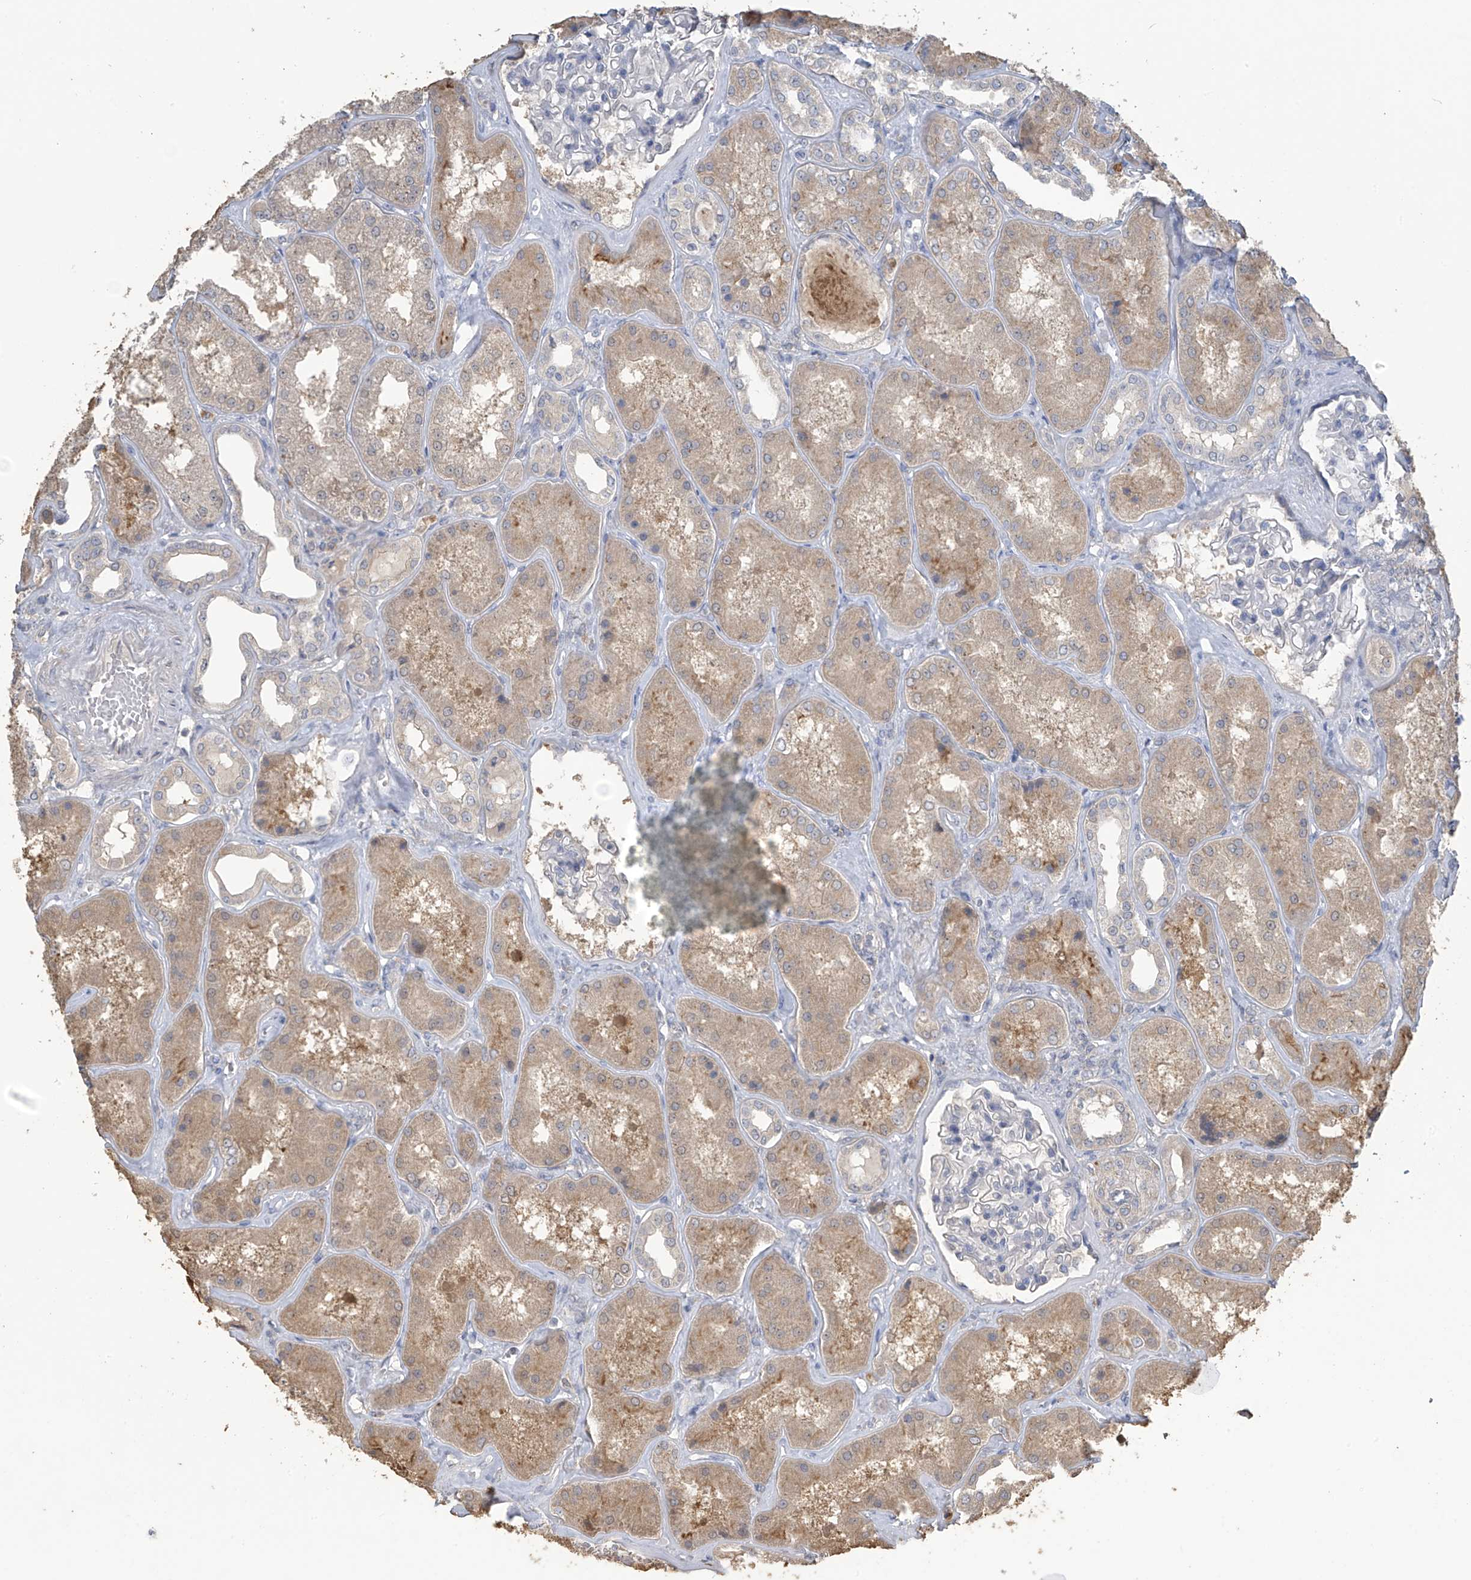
{"staining": {"intensity": "negative", "quantity": "none", "location": "none"}, "tissue": "kidney", "cell_type": "Cells in glomeruli", "image_type": "normal", "snomed": [{"axis": "morphology", "description": "Normal tissue, NOS"}, {"axis": "topography", "description": "Kidney"}], "caption": "Immunohistochemical staining of benign human kidney displays no significant staining in cells in glomeruli.", "gene": "SLFN14", "patient": {"sex": "female", "age": 56}}